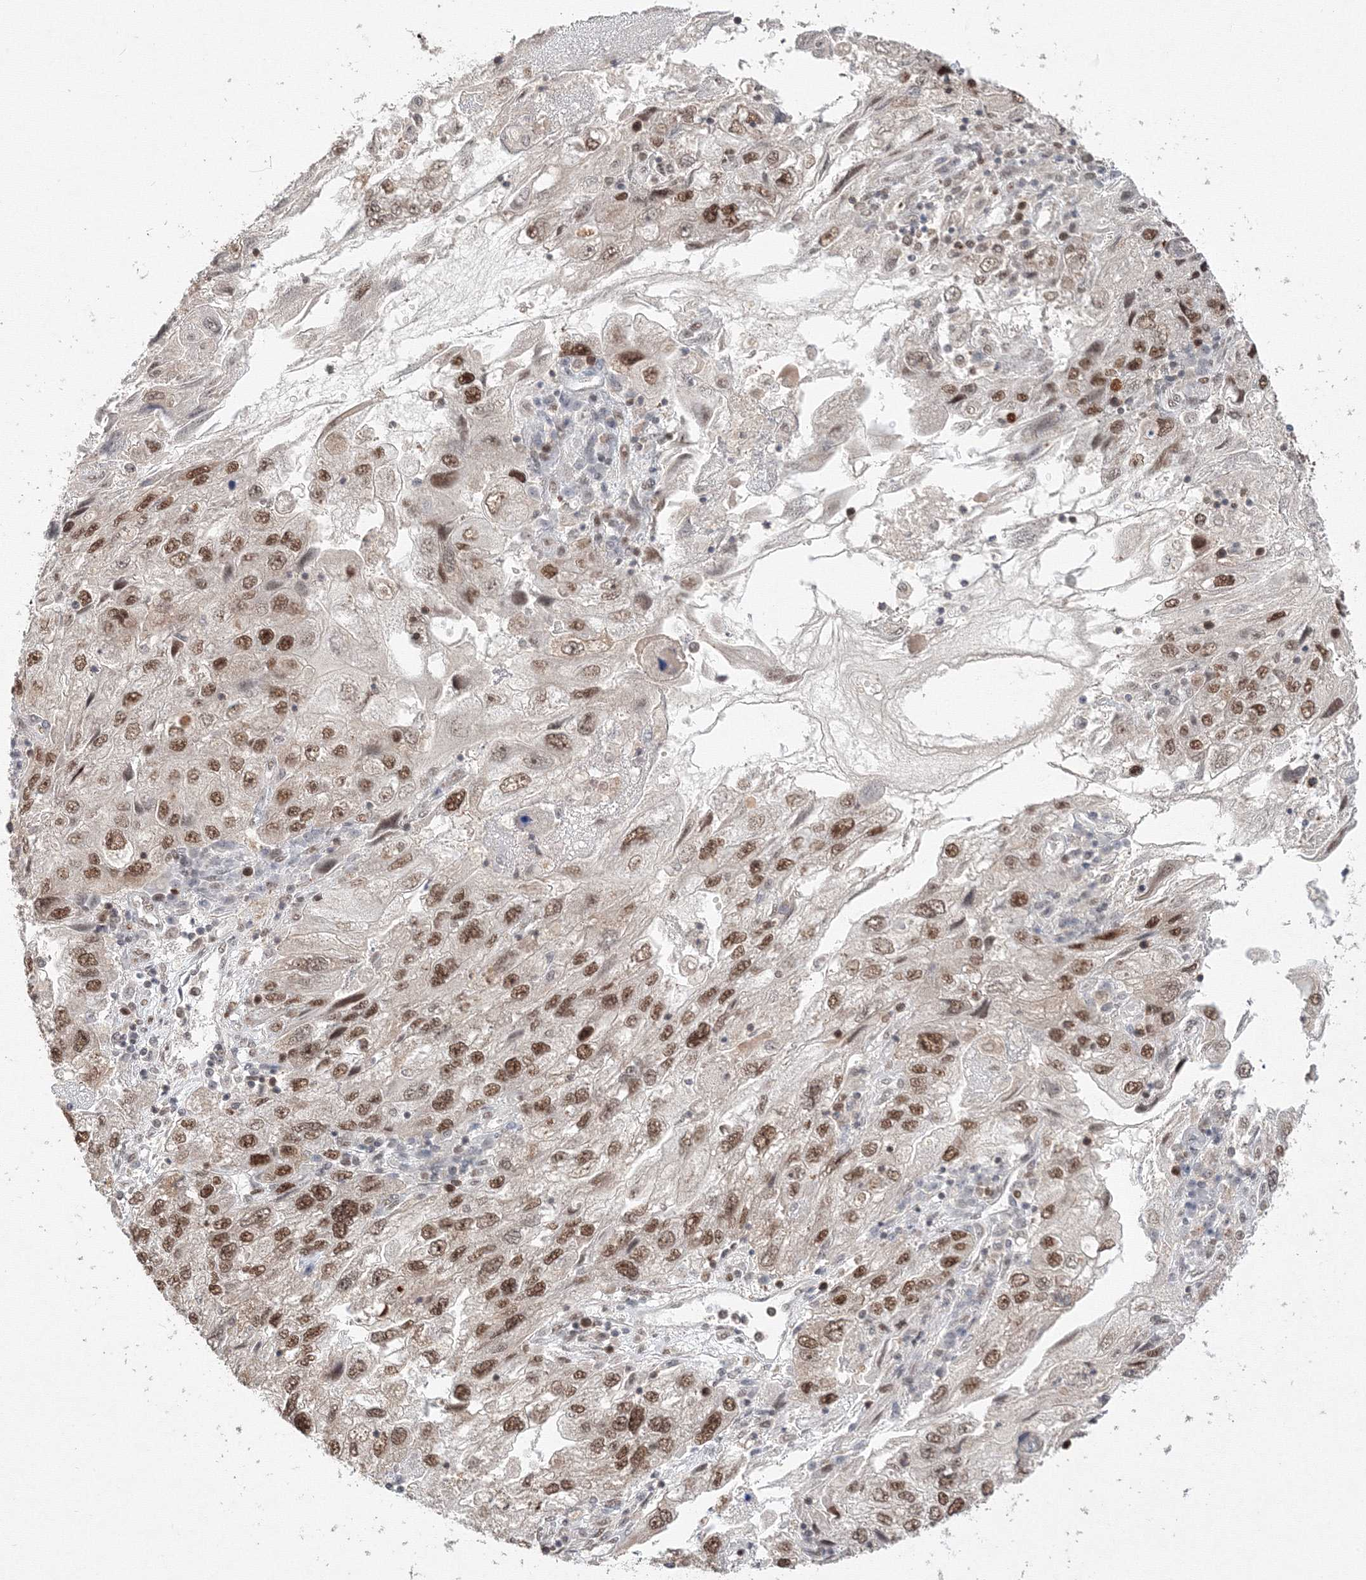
{"staining": {"intensity": "strong", "quantity": ">75%", "location": "nuclear"}, "tissue": "endometrial cancer", "cell_type": "Tumor cells", "image_type": "cancer", "snomed": [{"axis": "morphology", "description": "Adenocarcinoma, NOS"}, {"axis": "topography", "description": "Endometrium"}], "caption": "Endometrial cancer (adenocarcinoma) stained for a protein displays strong nuclear positivity in tumor cells.", "gene": "IWS1", "patient": {"sex": "female", "age": 49}}